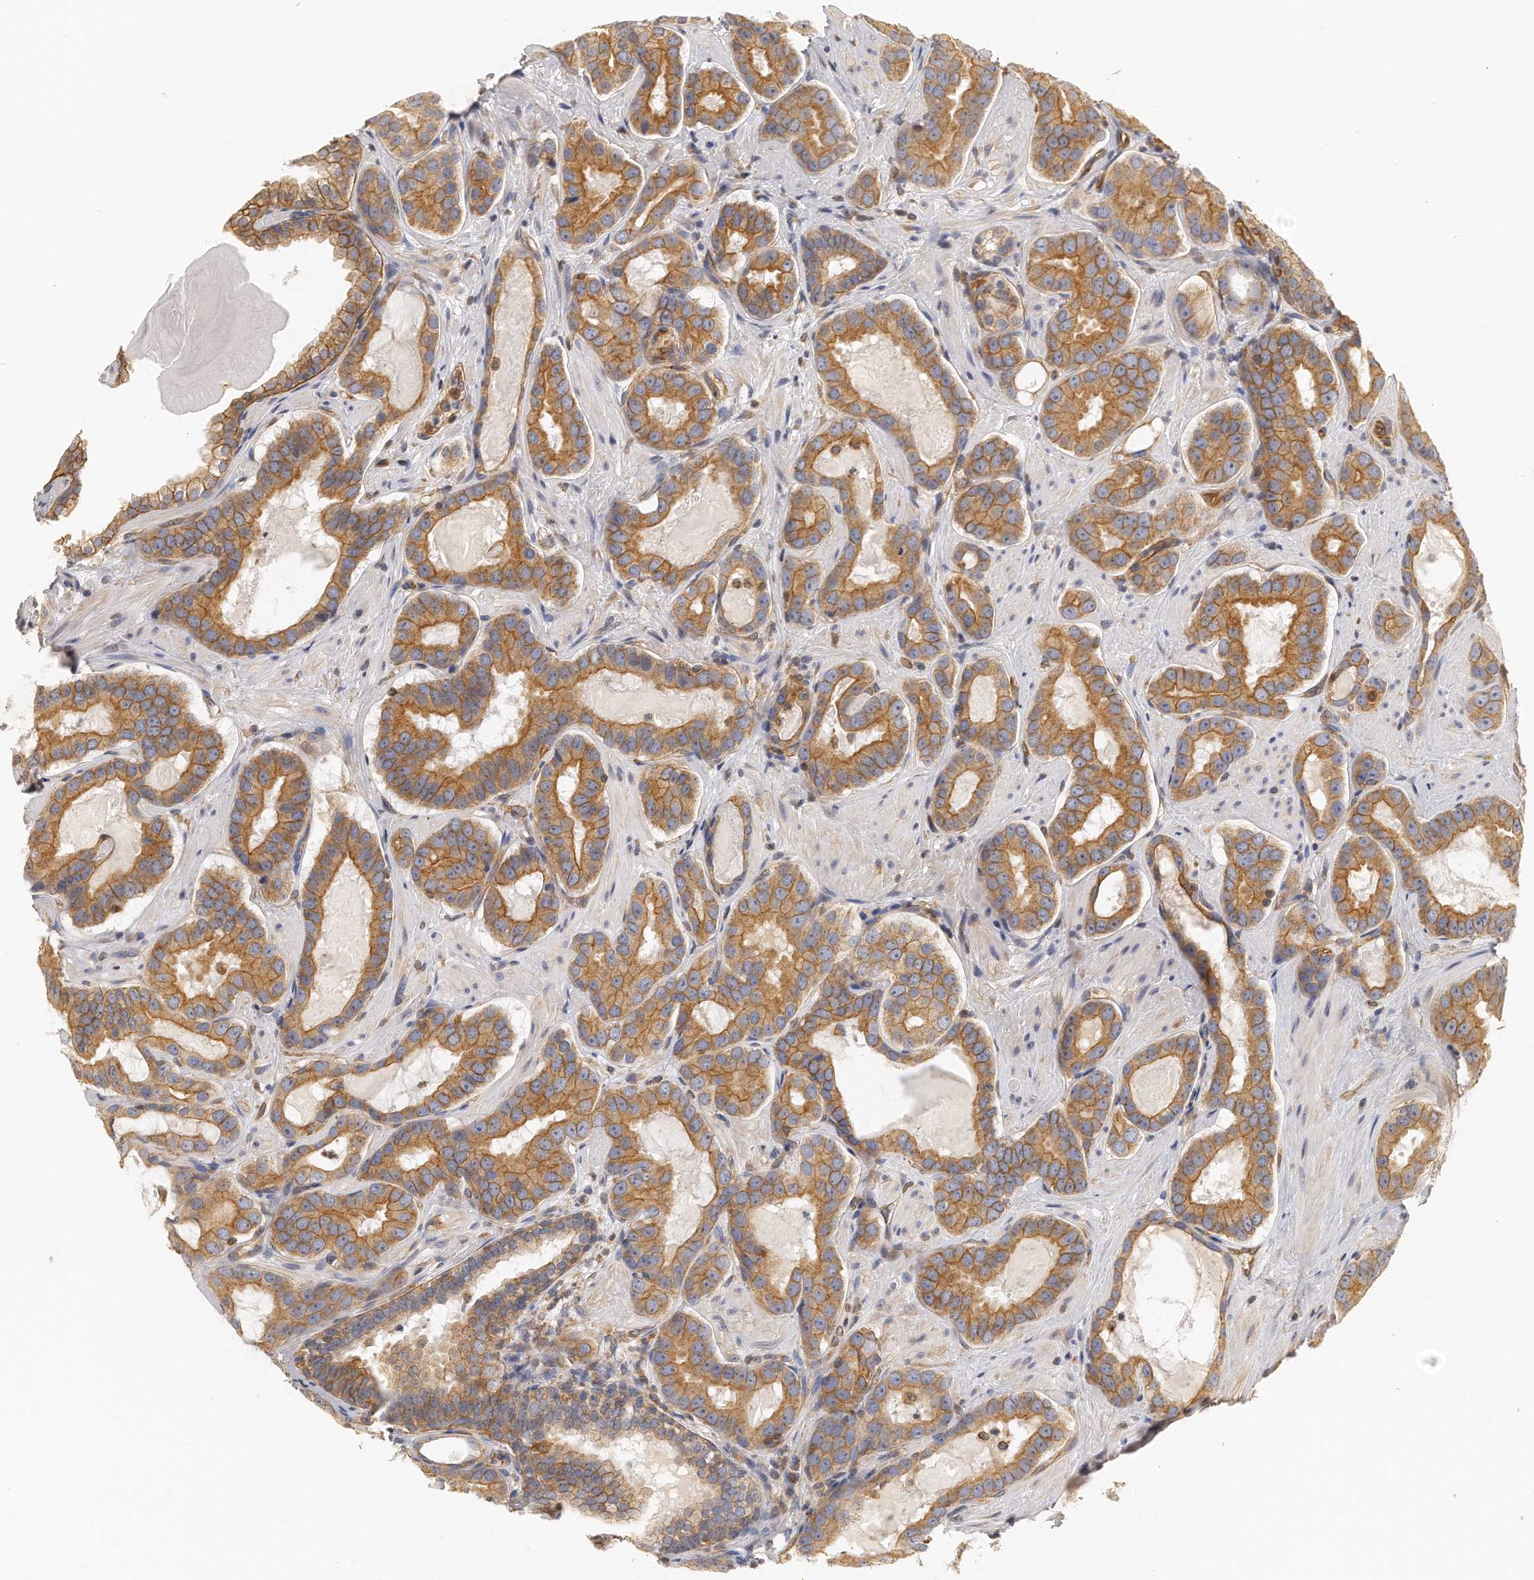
{"staining": {"intensity": "moderate", "quantity": ">75%", "location": "cytoplasmic/membranous"}, "tissue": "prostate cancer", "cell_type": "Tumor cells", "image_type": "cancer", "snomed": [{"axis": "morphology", "description": "Adenocarcinoma, Low grade"}, {"axis": "topography", "description": "Prostate"}], "caption": "A medium amount of moderate cytoplasmic/membranous expression is identified in approximately >75% of tumor cells in adenocarcinoma (low-grade) (prostate) tissue.", "gene": "CHST7", "patient": {"sex": "male", "age": 59}}